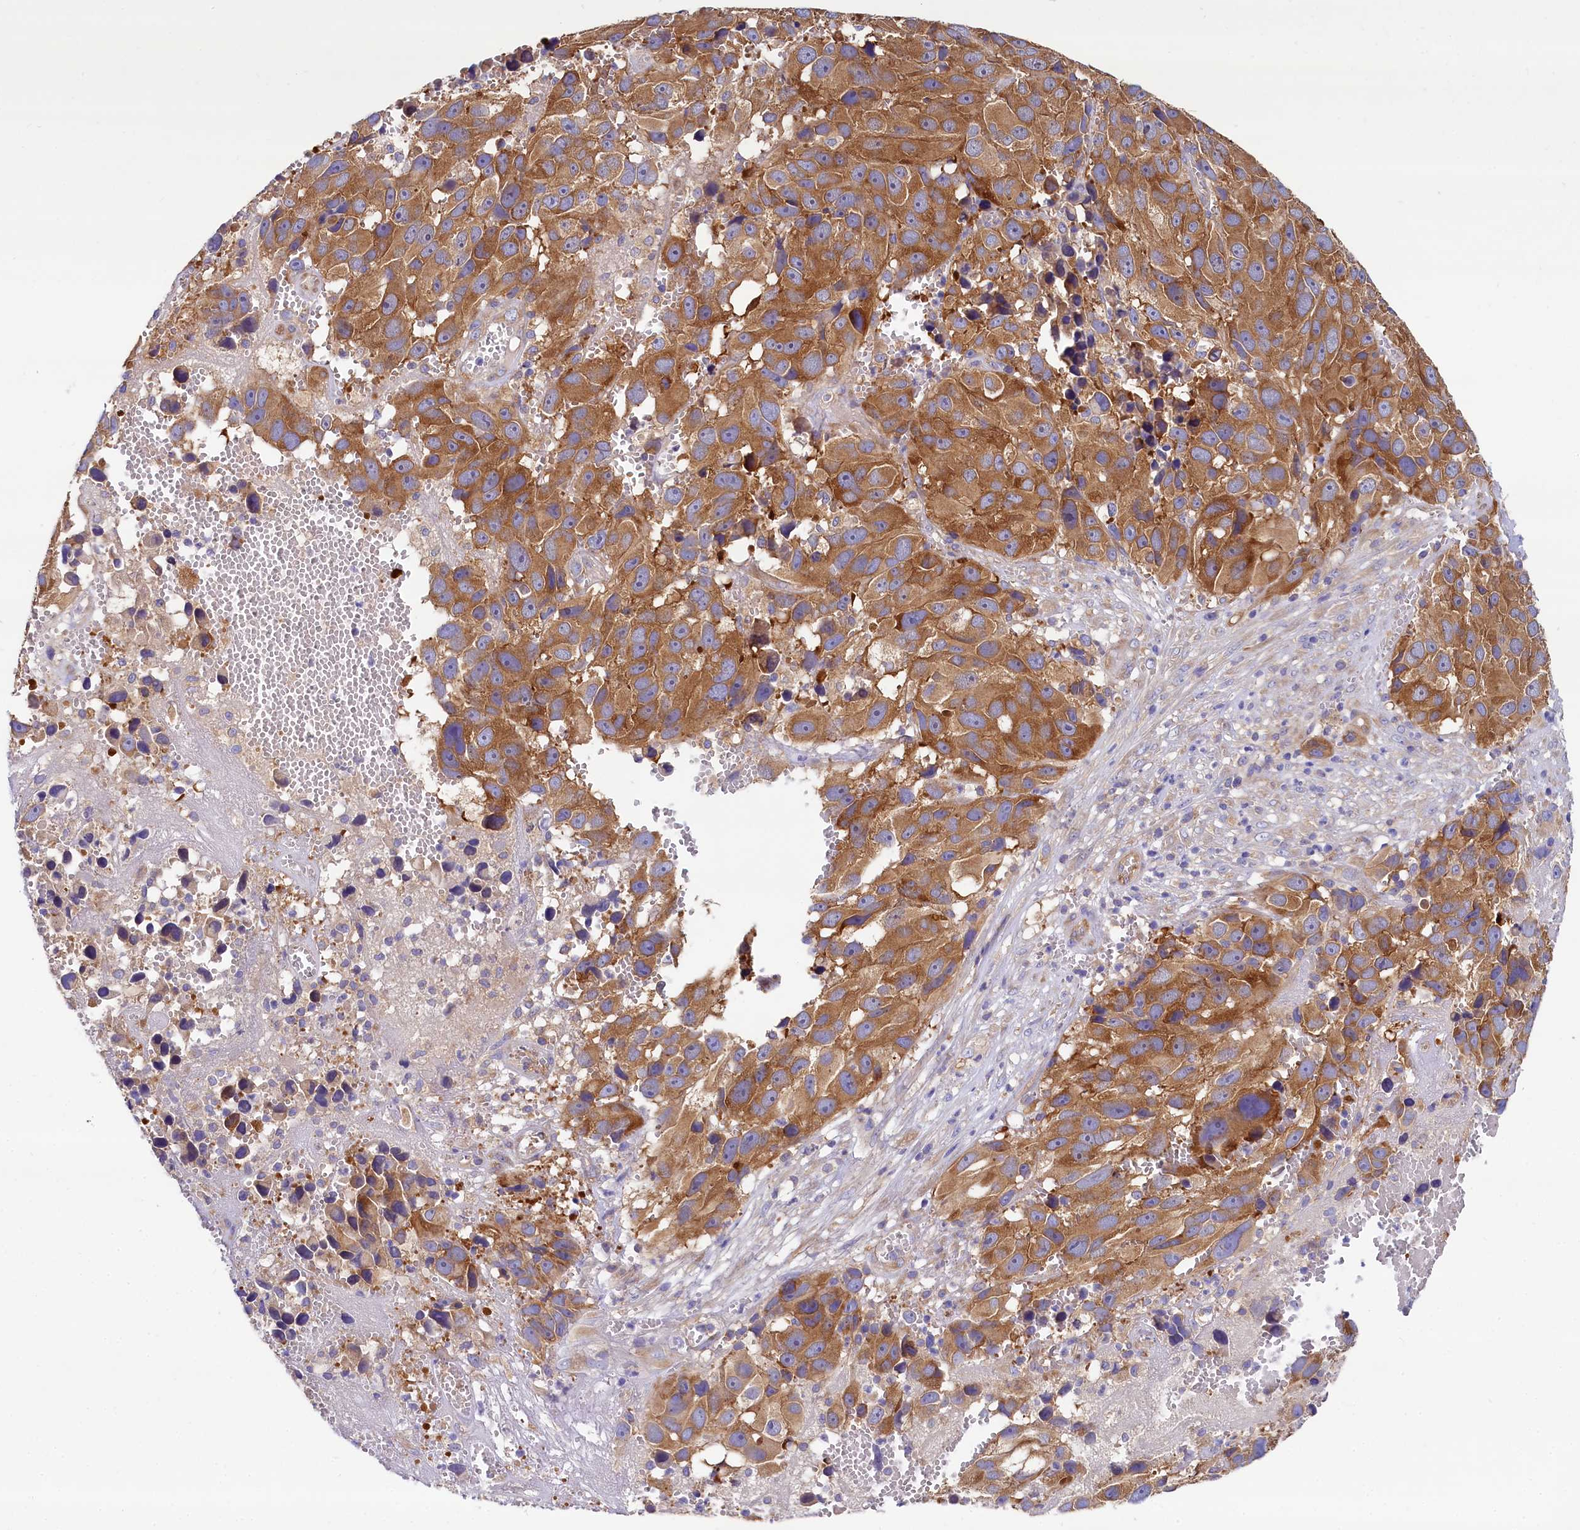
{"staining": {"intensity": "moderate", "quantity": ">75%", "location": "cytoplasmic/membranous"}, "tissue": "melanoma", "cell_type": "Tumor cells", "image_type": "cancer", "snomed": [{"axis": "morphology", "description": "Malignant melanoma, NOS"}, {"axis": "topography", "description": "Skin"}], "caption": "Malignant melanoma was stained to show a protein in brown. There is medium levels of moderate cytoplasmic/membranous positivity in approximately >75% of tumor cells.", "gene": "QARS1", "patient": {"sex": "male", "age": 84}}